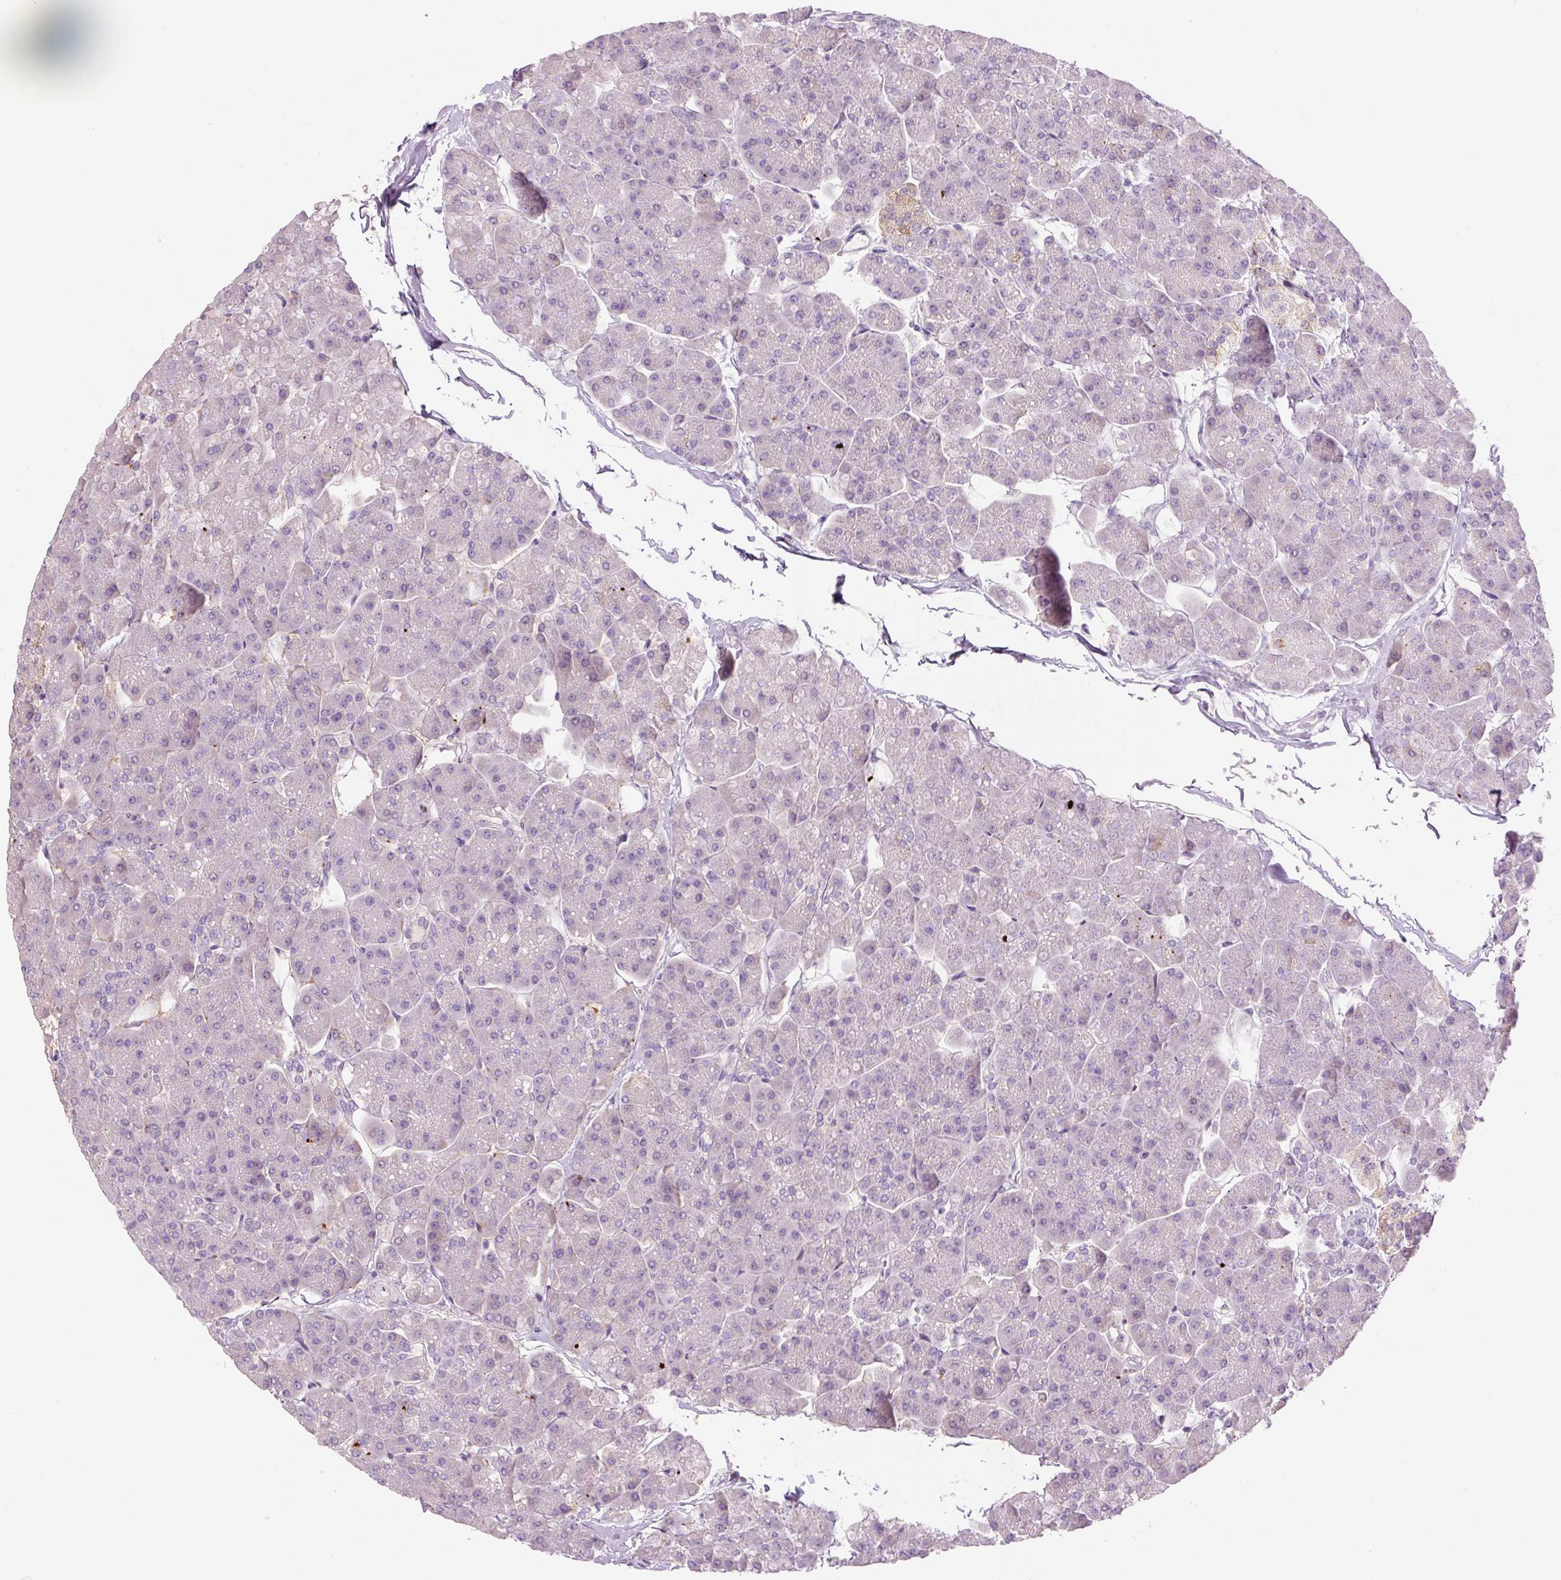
{"staining": {"intensity": "strong", "quantity": "25%-75%", "location": "cytoplasmic/membranous"}, "tissue": "pancreas", "cell_type": "Exocrine glandular cells", "image_type": "normal", "snomed": [{"axis": "morphology", "description": "Normal tissue, NOS"}, {"axis": "topography", "description": "Pancreas"}, {"axis": "topography", "description": "Peripheral nerve tissue"}], "caption": "Immunohistochemical staining of normal human pancreas reveals high levels of strong cytoplasmic/membranous staining in about 25%-75% of exocrine glandular cells. The staining is performed using DAB brown chromogen to label protein expression. The nuclei are counter-stained blue using hematoxylin.", "gene": "HAX1", "patient": {"sex": "male", "age": 54}}